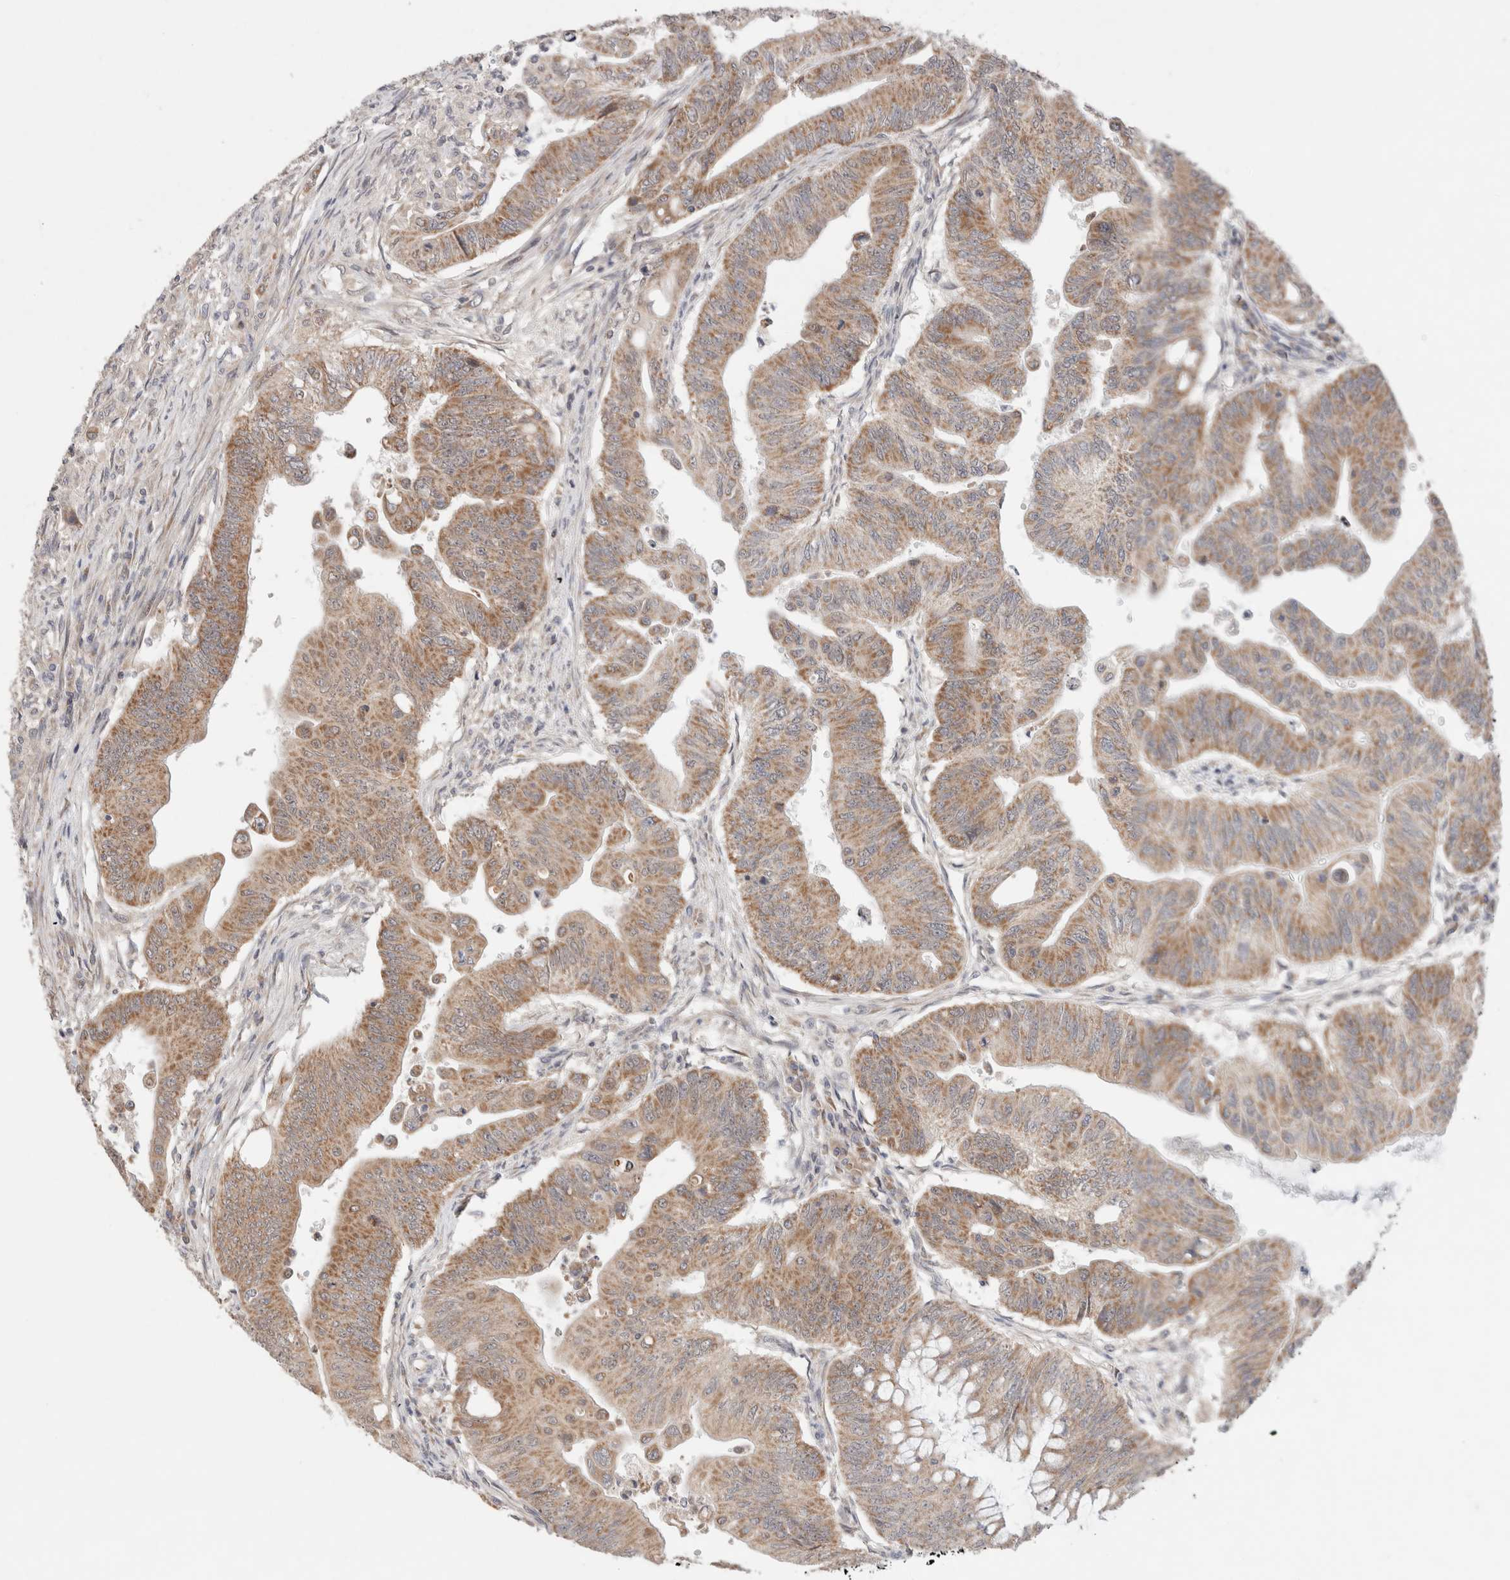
{"staining": {"intensity": "moderate", "quantity": ">75%", "location": "cytoplasmic/membranous"}, "tissue": "colorectal cancer", "cell_type": "Tumor cells", "image_type": "cancer", "snomed": [{"axis": "morphology", "description": "Adenoma, NOS"}, {"axis": "morphology", "description": "Adenocarcinoma, NOS"}, {"axis": "topography", "description": "Colon"}], "caption": "Immunohistochemical staining of colorectal adenocarcinoma shows moderate cytoplasmic/membranous protein expression in approximately >75% of tumor cells.", "gene": "ERI3", "patient": {"sex": "male", "age": 79}}